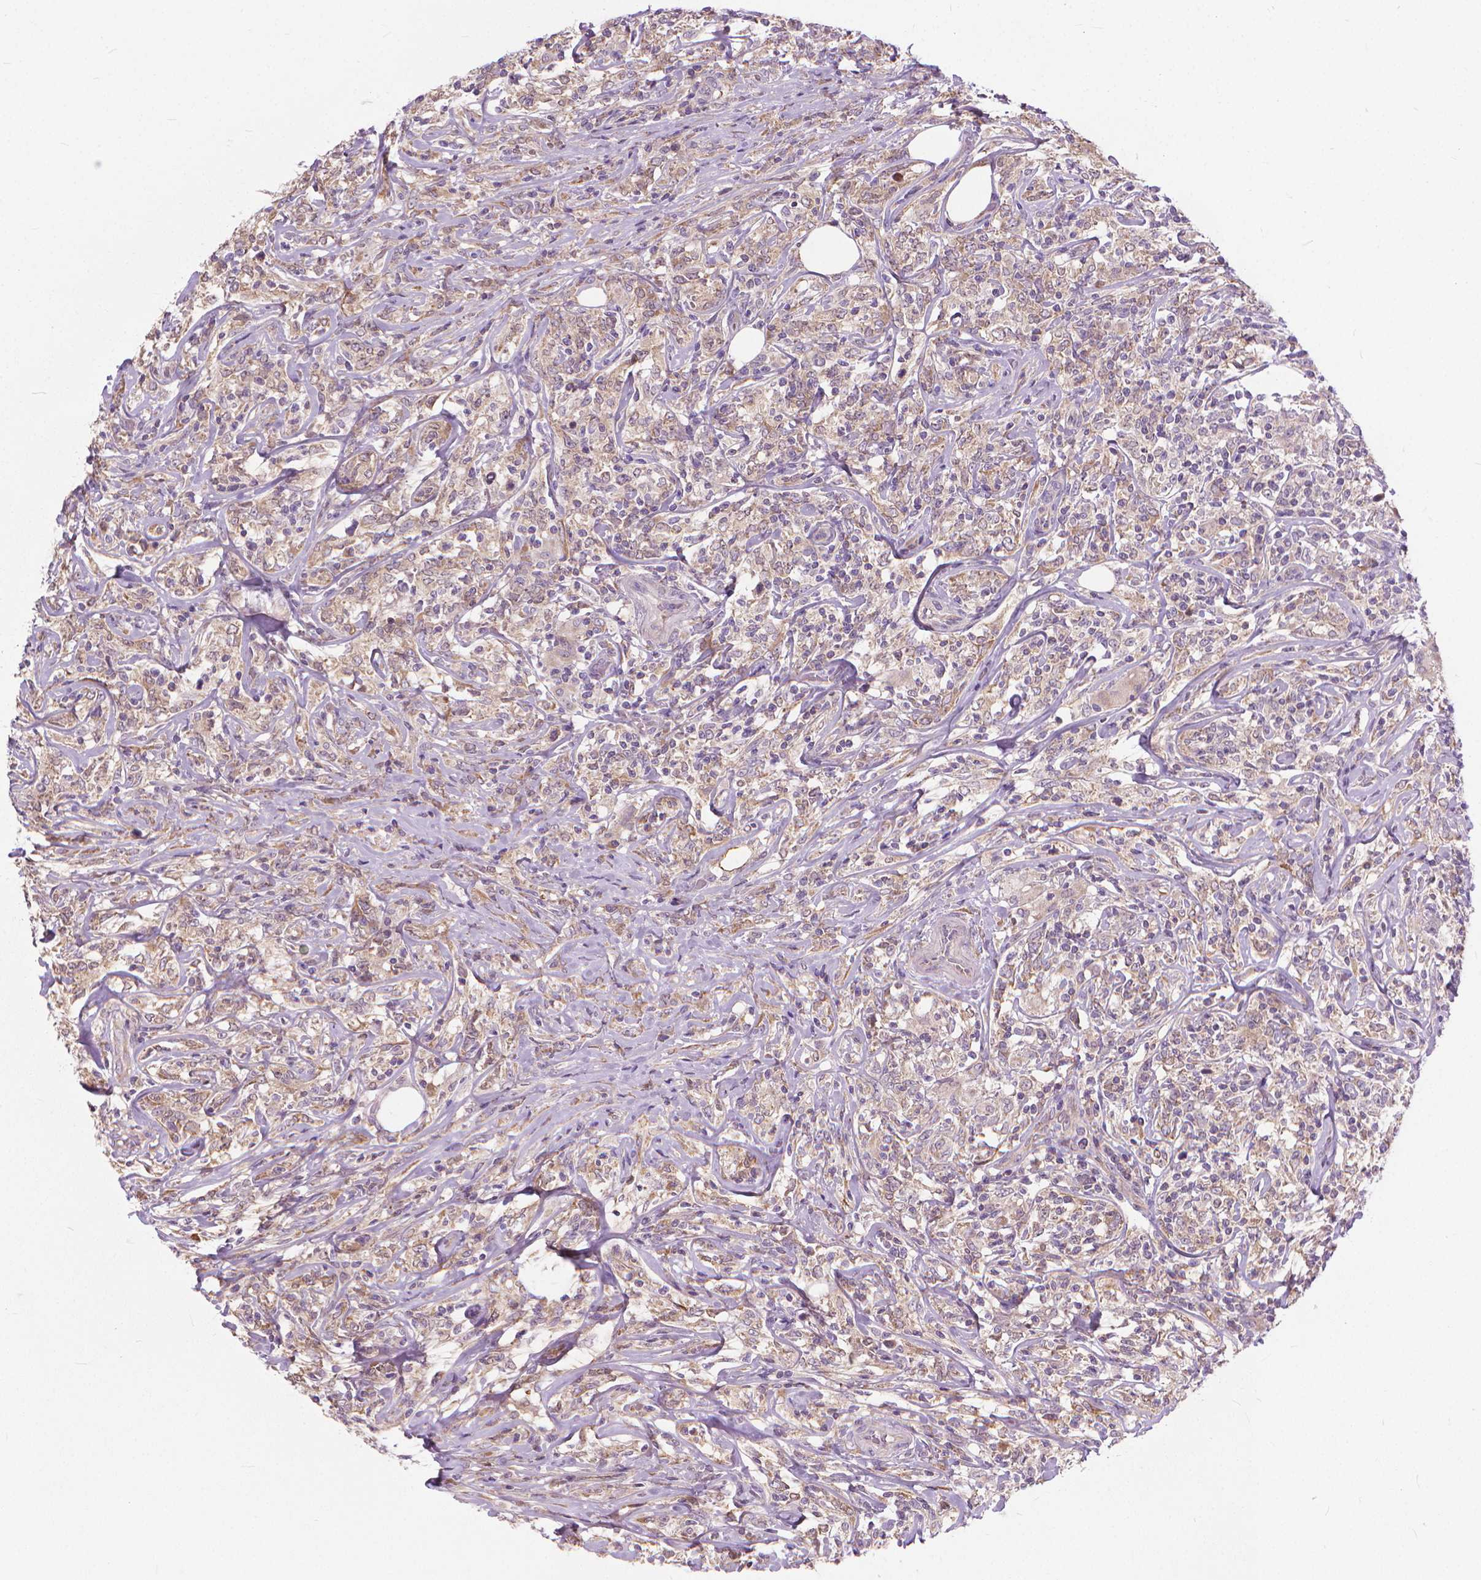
{"staining": {"intensity": "negative", "quantity": "none", "location": "none"}, "tissue": "lymphoma", "cell_type": "Tumor cells", "image_type": "cancer", "snomed": [{"axis": "morphology", "description": "Malignant lymphoma, non-Hodgkin's type, High grade"}, {"axis": "topography", "description": "Lymph node"}], "caption": "Tumor cells are negative for protein expression in human lymphoma. Brightfield microscopy of immunohistochemistry (IHC) stained with DAB (brown) and hematoxylin (blue), captured at high magnification.", "gene": "NUDT1", "patient": {"sex": "female", "age": 84}}